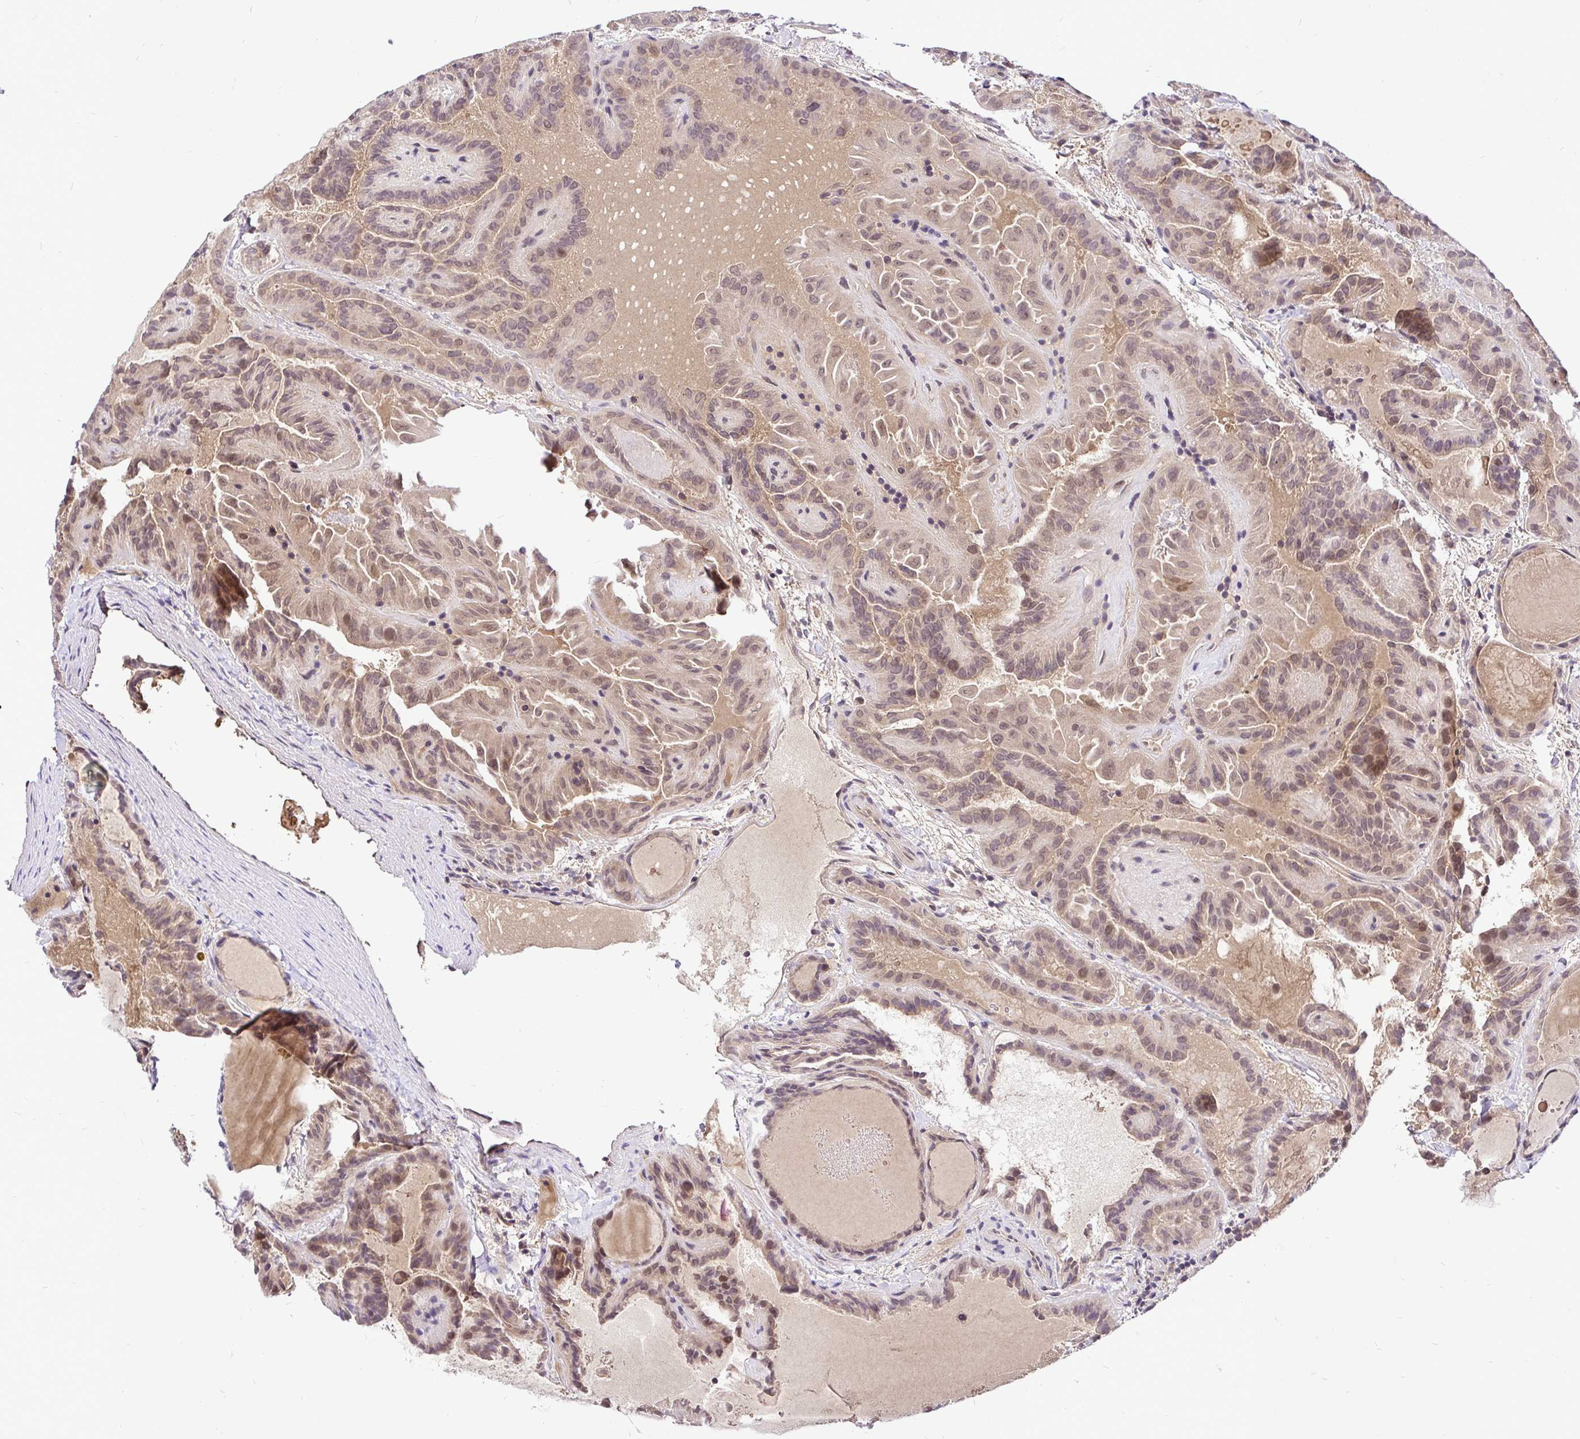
{"staining": {"intensity": "moderate", "quantity": ">75%", "location": "cytoplasmic/membranous,nuclear"}, "tissue": "thyroid cancer", "cell_type": "Tumor cells", "image_type": "cancer", "snomed": [{"axis": "morphology", "description": "Papillary adenocarcinoma, NOS"}, {"axis": "topography", "description": "Thyroid gland"}], "caption": "There is medium levels of moderate cytoplasmic/membranous and nuclear positivity in tumor cells of thyroid cancer, as demonstrated by immunohistochemical staining (brown color).", "gene": "UBE2M", "patient": {"sex": "female", "age": 46}}